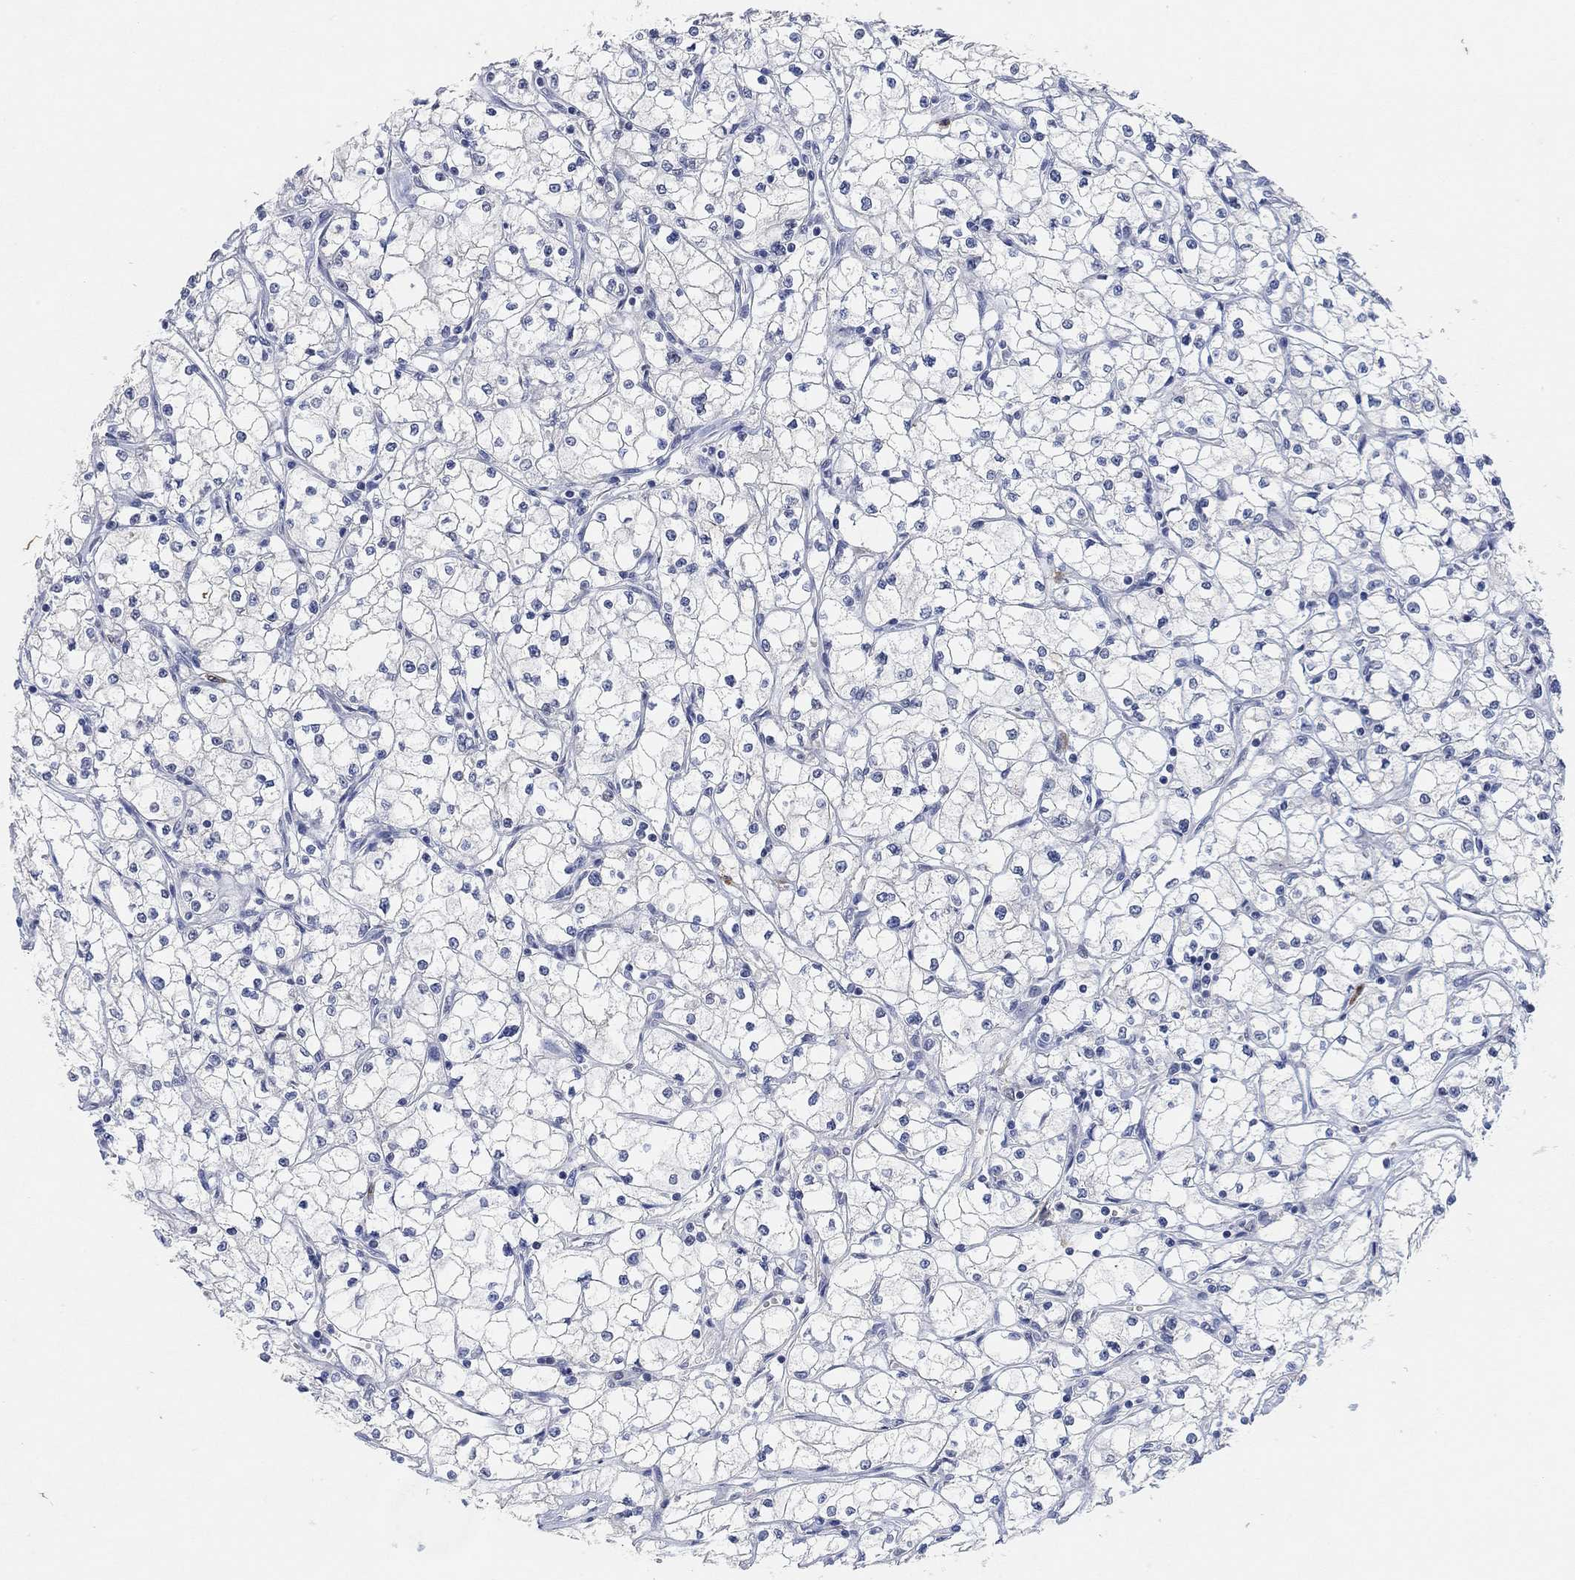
{"staining": {"intensity": "negative", "quantity": "none", "location": "none"}, "tissue": "renal cancer", "cell_type": "Tumor cells", "image_type": "cancer", "snomed": [{"axis": "morphology", "description": "Adenocarcinoma, NOS"}, {"axis": "topography", "description": "Kidney"}], "caption": "DAB (3,3'-diaminobenzidine) immunohistochemical staining of human renal cancer exhibits no significant positivity in tumor cells. Nuclei are stained in blue.", "gene": "VAT1L", "patient": {"sex": "male", "age": 67}}